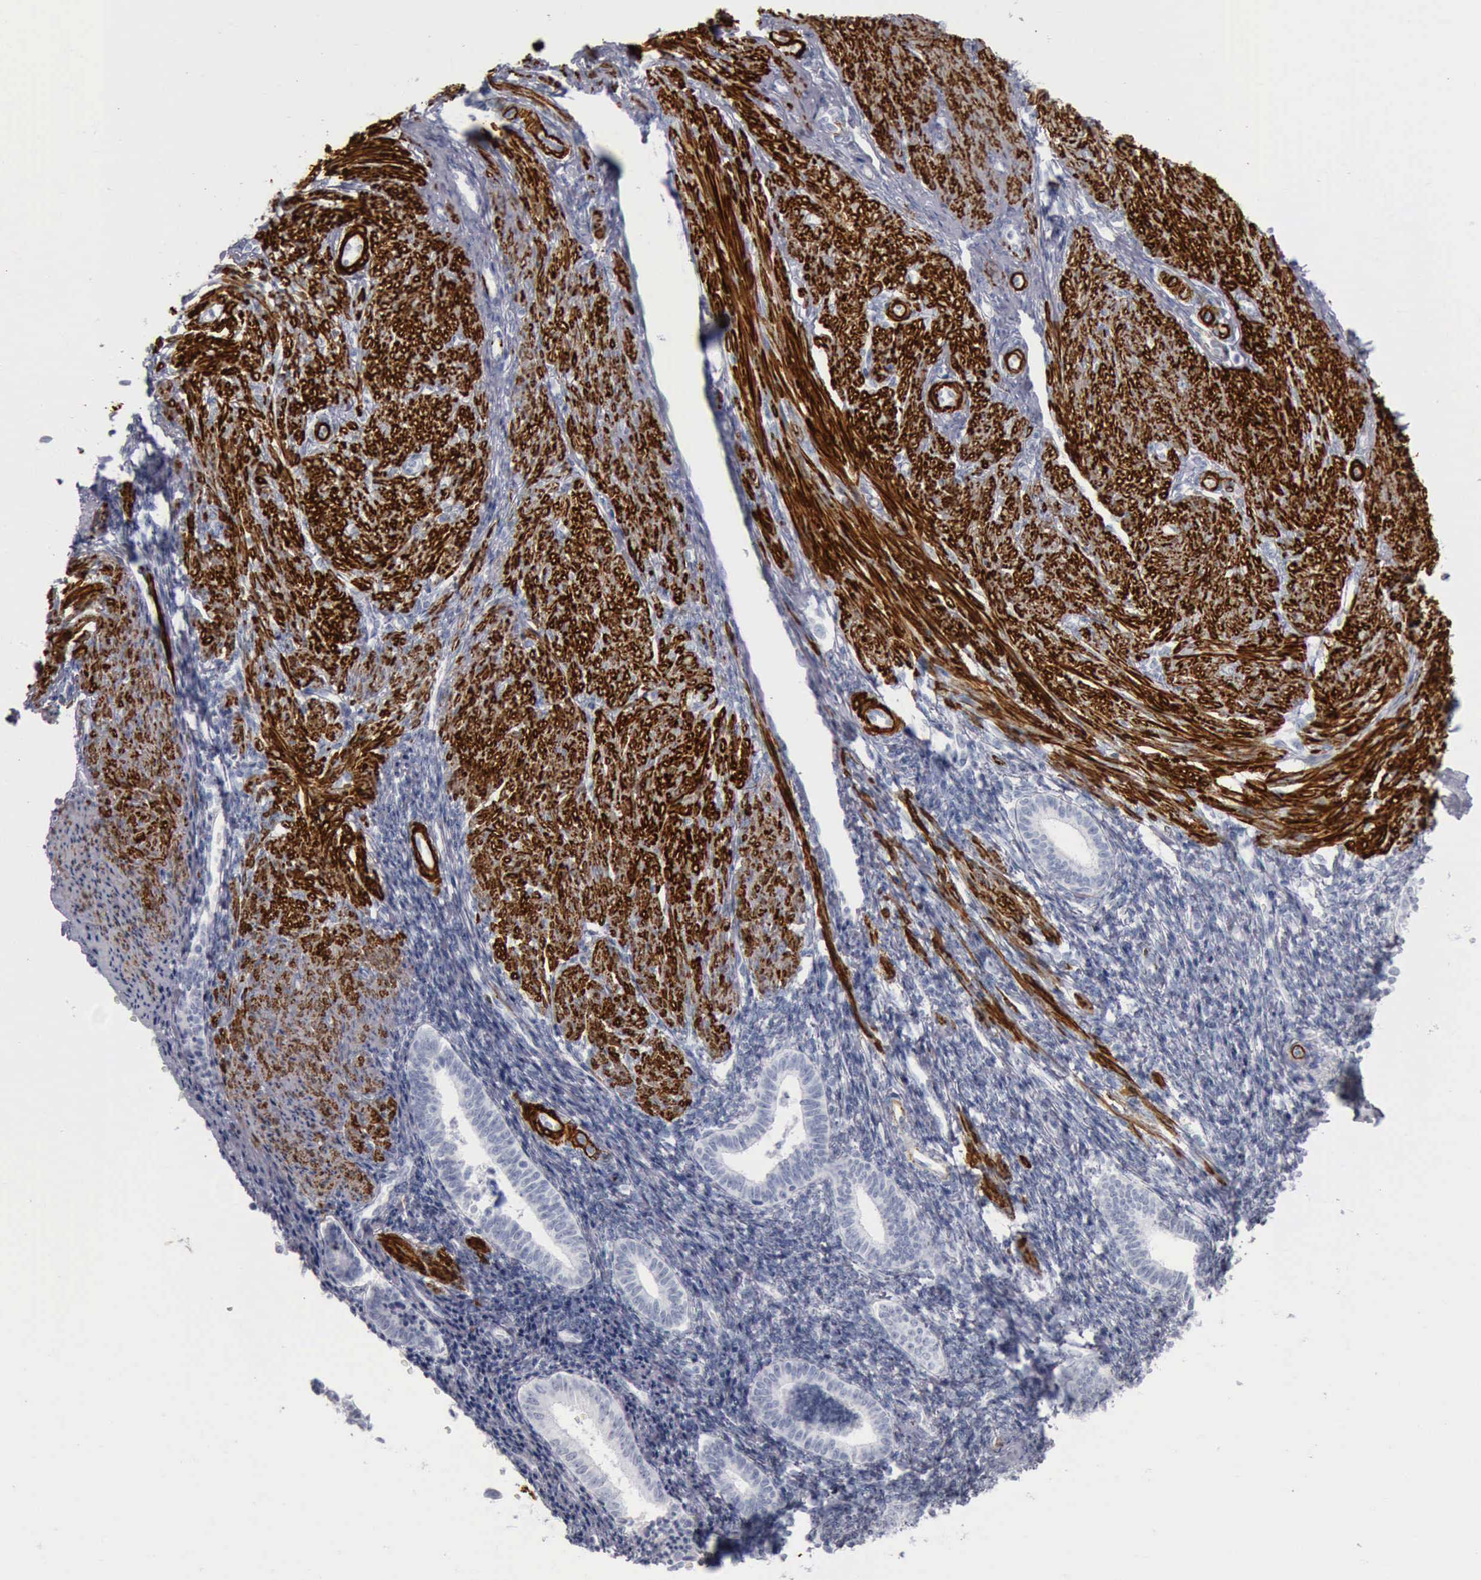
{"staining": {"intensity": "negative", "quantity": "none", "location": "none"}, "tissue": "endometrium", "cell_type": "Cells in endometrial stroma", "image_type": "normal", "snomed": [{"axis": "morphology", "description": "Normal tissue, NOS"}, {"axis": "topography", "description": "Endometrium"}], "caption": "A histopathology image of endometrium stained for a protein shows no brown staining in cells in endometrial stroma. (DAB immunohistochemistry (IHC) visualized using brightfield microscopy, high magnification).", "gene": "CALD1", "patient": {"sex": "female", "age": 52}}